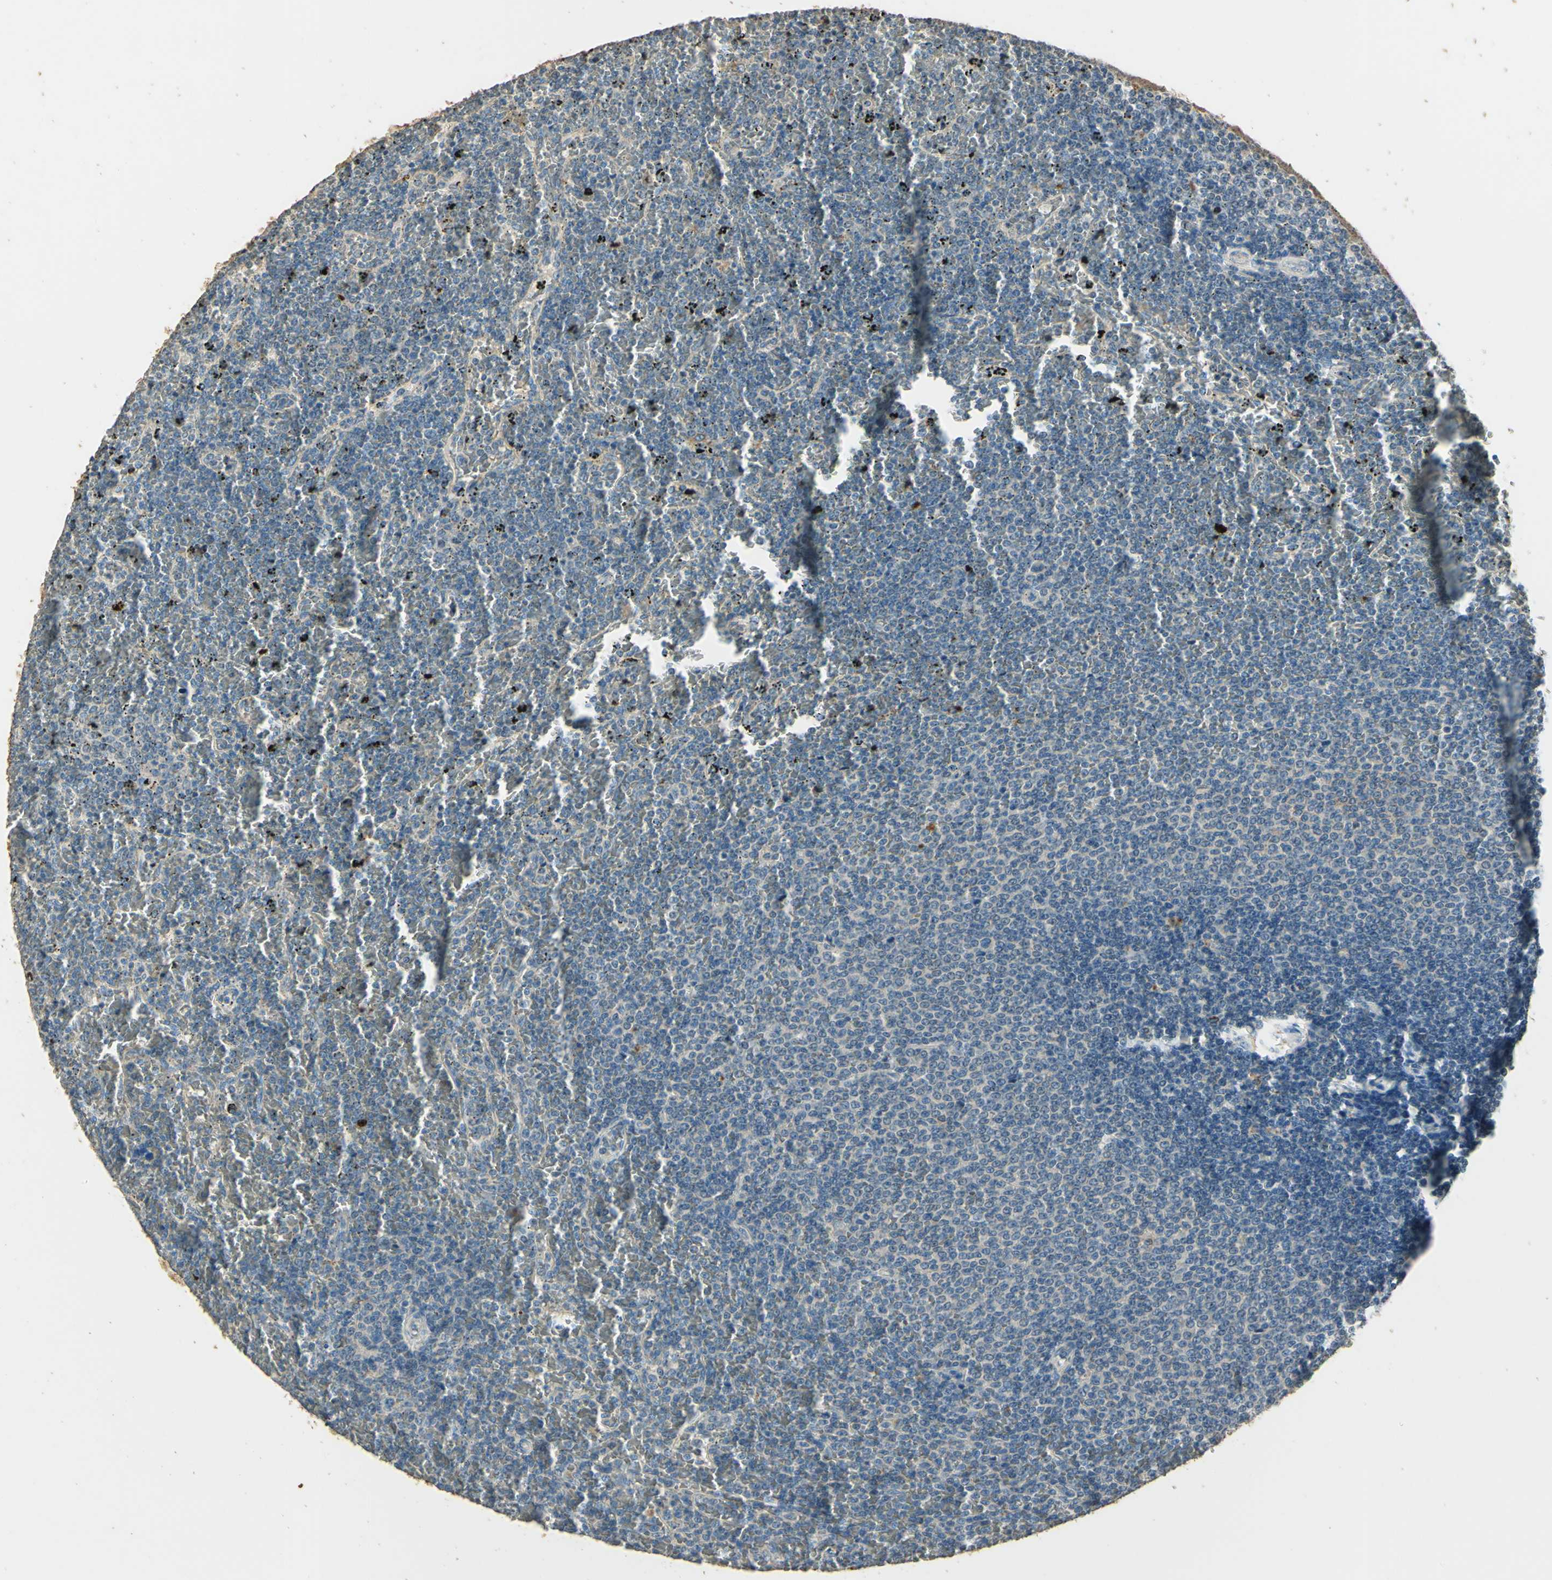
{"staining": {"intensity": "negative", "quantity": "none", "location": "none"}, "tissue": "lymphoma", "cell_type": "Tumor cells", "image_type": "cancer", "snomed": [{"axis": "morphology", "description": "Malignant lymphoma, non-Hodgkin's type, Low grade"}, {"axis": "topography", "description": "Spleen"}], "caption": "A high-resolution histopathology image shows IHC staining of low-grade malignant lymphoma, non-Hodgkin's type, which reveals no significant staining in tumor cells. Brightfield microscopy of IHC stained with DAB (3,3'-diaminobenzidine) (brown) and hematoxylin (blue), captured at high magnification.", "gene": "ARHGEF17", "patient": {"sex": "female", "age": 77}}